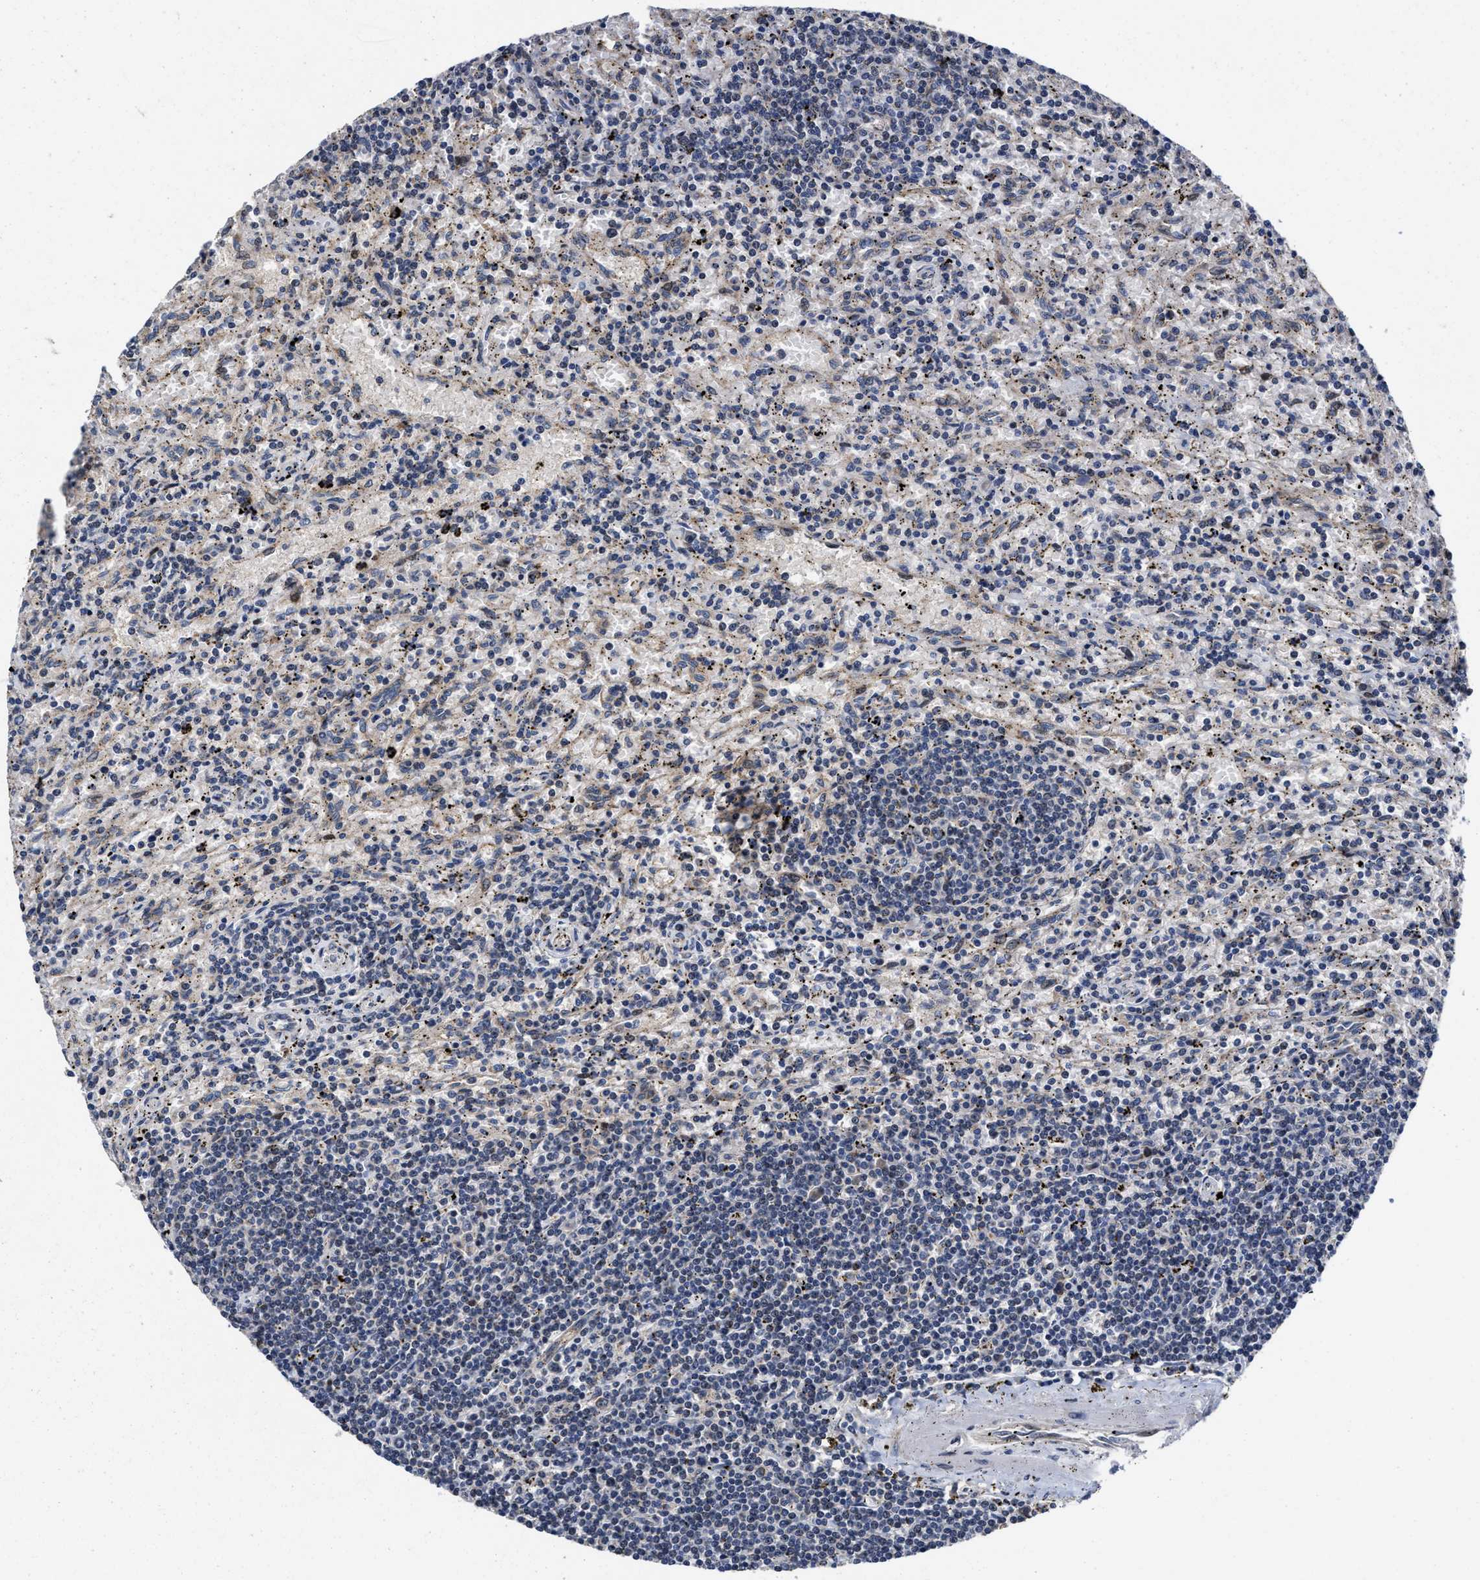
{"staining": {"intensity": "negative", "quantity": "none", "location": "none"}, "tissue": "lymphoma", "cell_type": "Tumor cells", "image_type": "cancer", "snomed": [{"axis": "morphology", "description": "Malignant lymphoma, non-Hodgkin's type, Low grade"}, {"axis": "topography", "description": "Spleen"}], "caption": "Tumor cells show no significant positivity in lymphoma.", "gene": "SCYL2", "patient": {"sex": "male", "age": 76}}